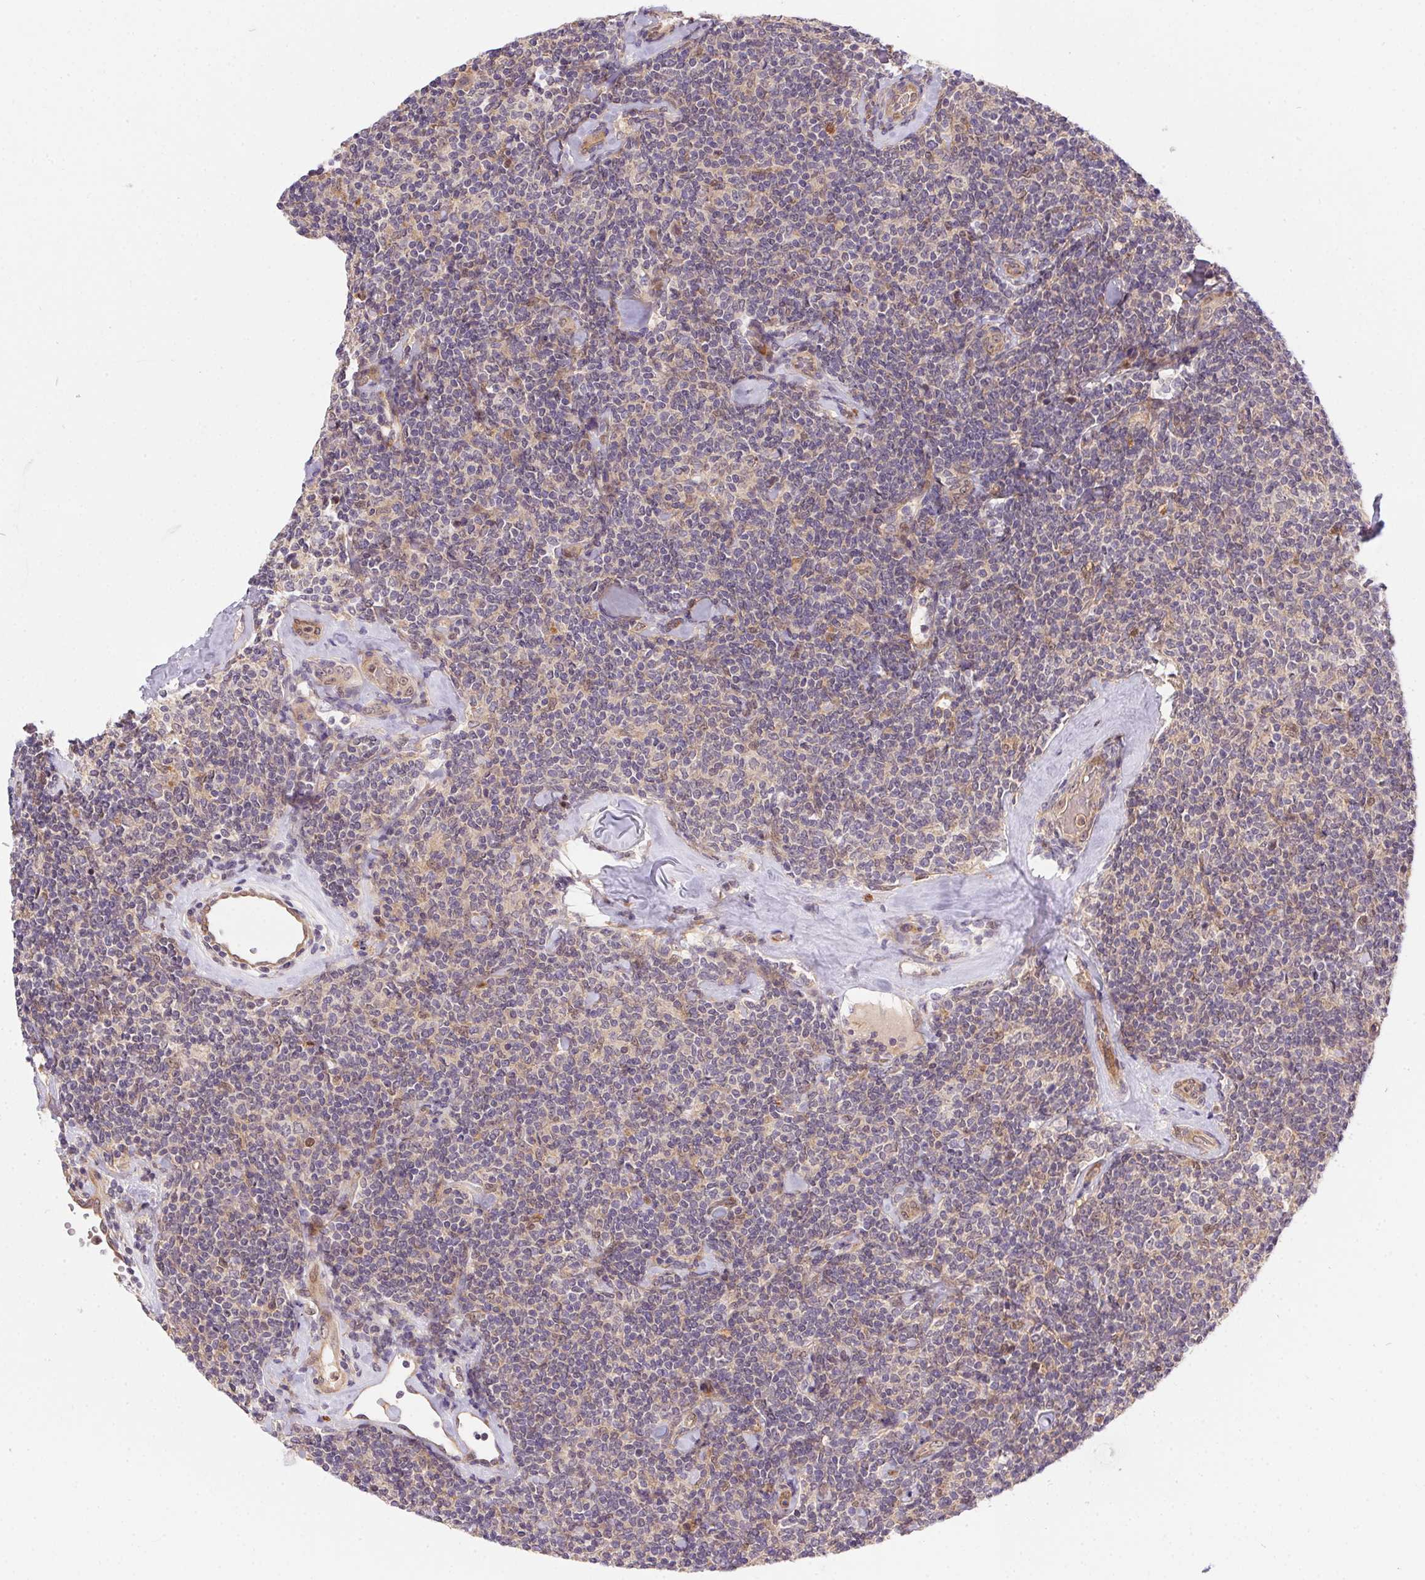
{"staining": {"intensity": "negative", "quantity": "none", "location": "none"}, "tissue": "lymphoma", "cell_type": "Tumor cells", "image_type": "cancer", "snomed": [{"axis": "morphology", "description": "Malignant lymphoma, non-Hodgkin's type, Low grade"}, {"axis": "topography", "description": "Lymph node"}], "caption": "The micrograph demonstrates no staining of tumor cells in malignant lymphoma, non-Hodgkin's type (low-grade).", "gene": "NUDT16", "patient": {"sex": "female", "age": 56}}